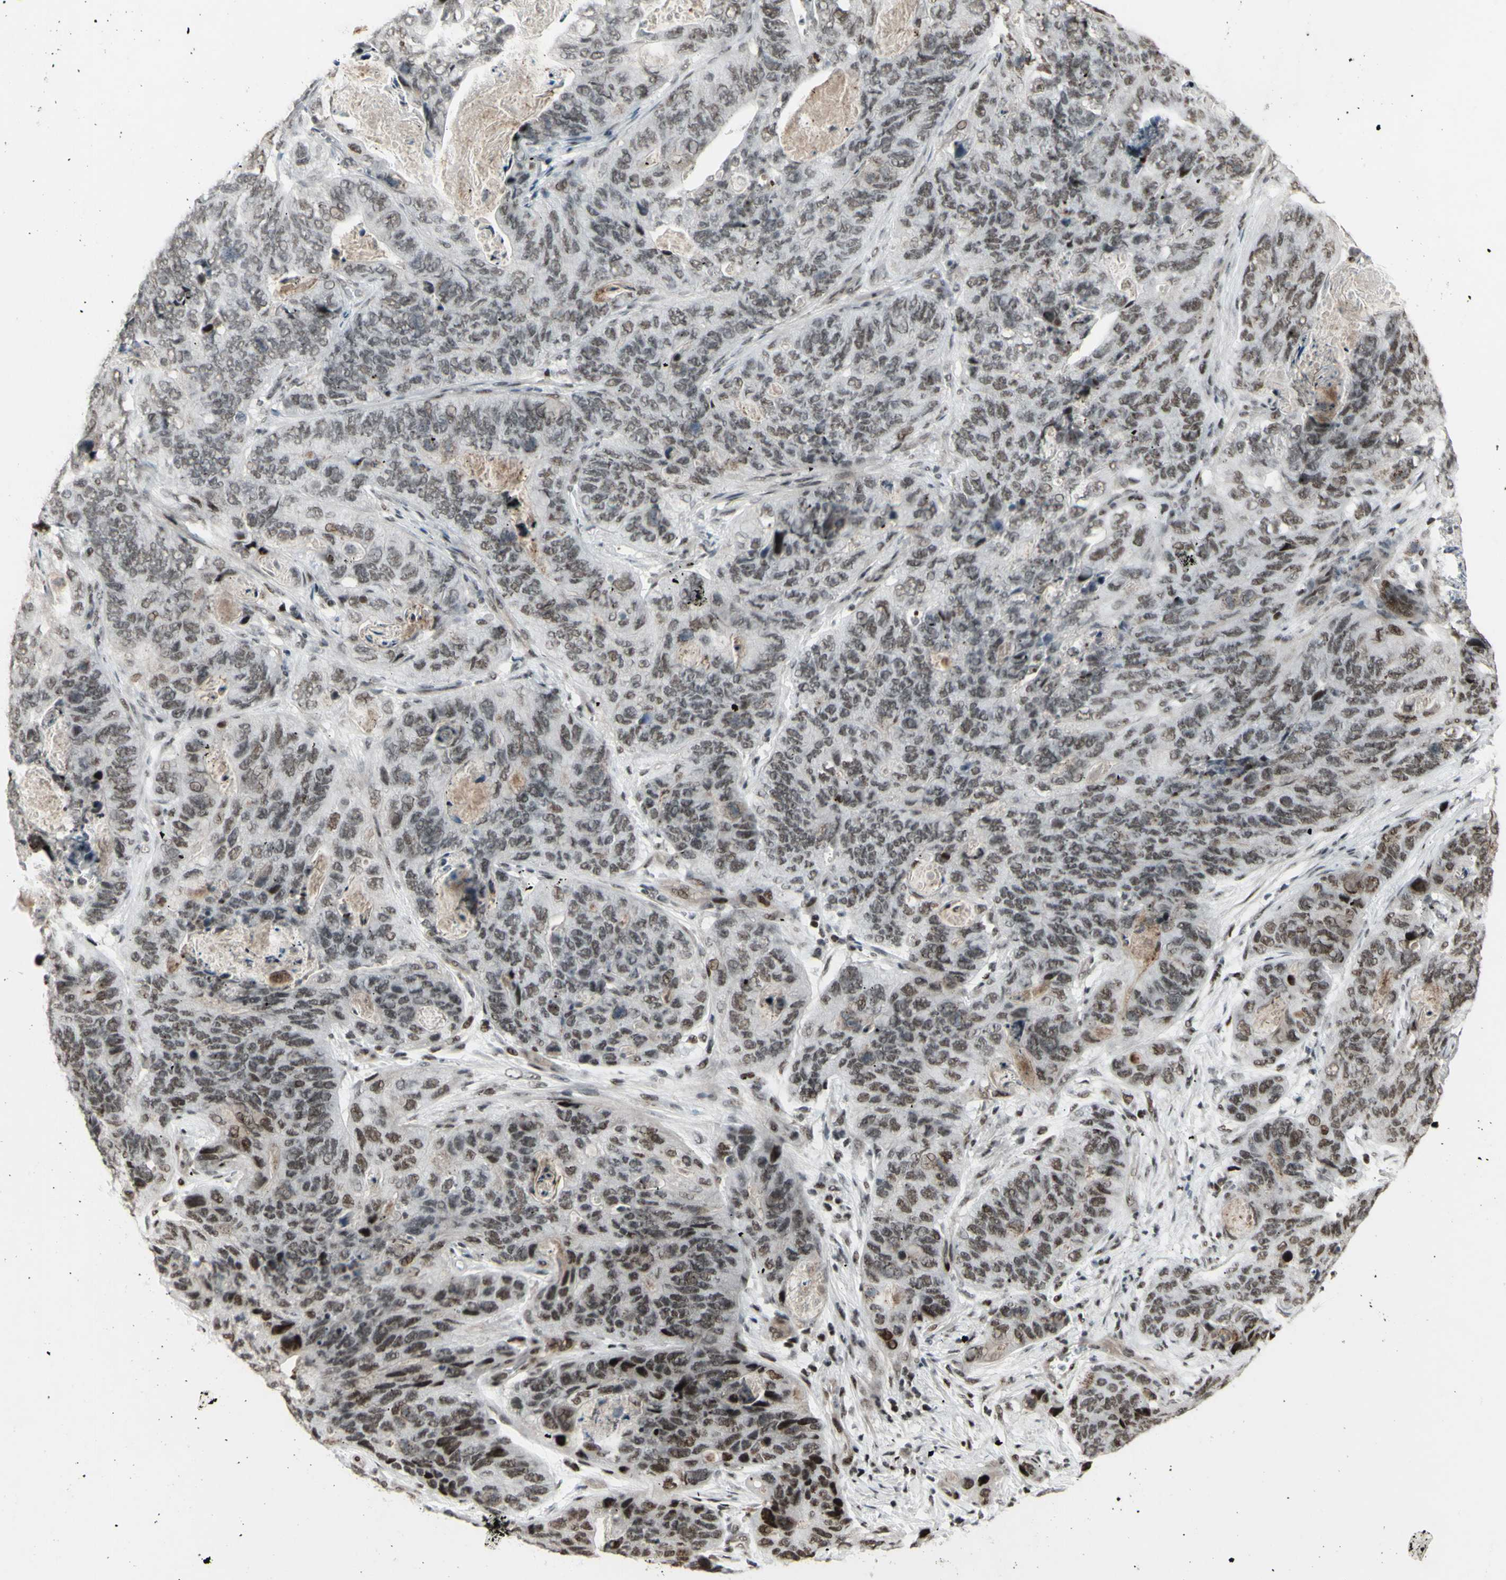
{"staining": {"intensity": "moderate", "quantity": "25%-75%", "location": "nuclear"}, "tissue": "stomach cancer", "cell_type": "Tumor cells", "image_type": "cancer", "snomed": [{"axis": "morphology", "description": "Adenocarcinoma, NOS"}, {"axis": "topography", "description": "Stomach"}], "caption": "Immunohistochemistry (IHC) staining of stomach adenocarcinoma, which demonstrates medium levels of moderate nuclear positivity in about 25%-75% of tumor cells indicating moderate nuclear protein expression. The staining was performed using DAB (3,3'-diaminobenzidine) (brown) for protein detection and nuclei were counterstained in hematoxylin (blue).", "gene": "SUPT6H", "patient": {"sex": "female", "age": 89}}